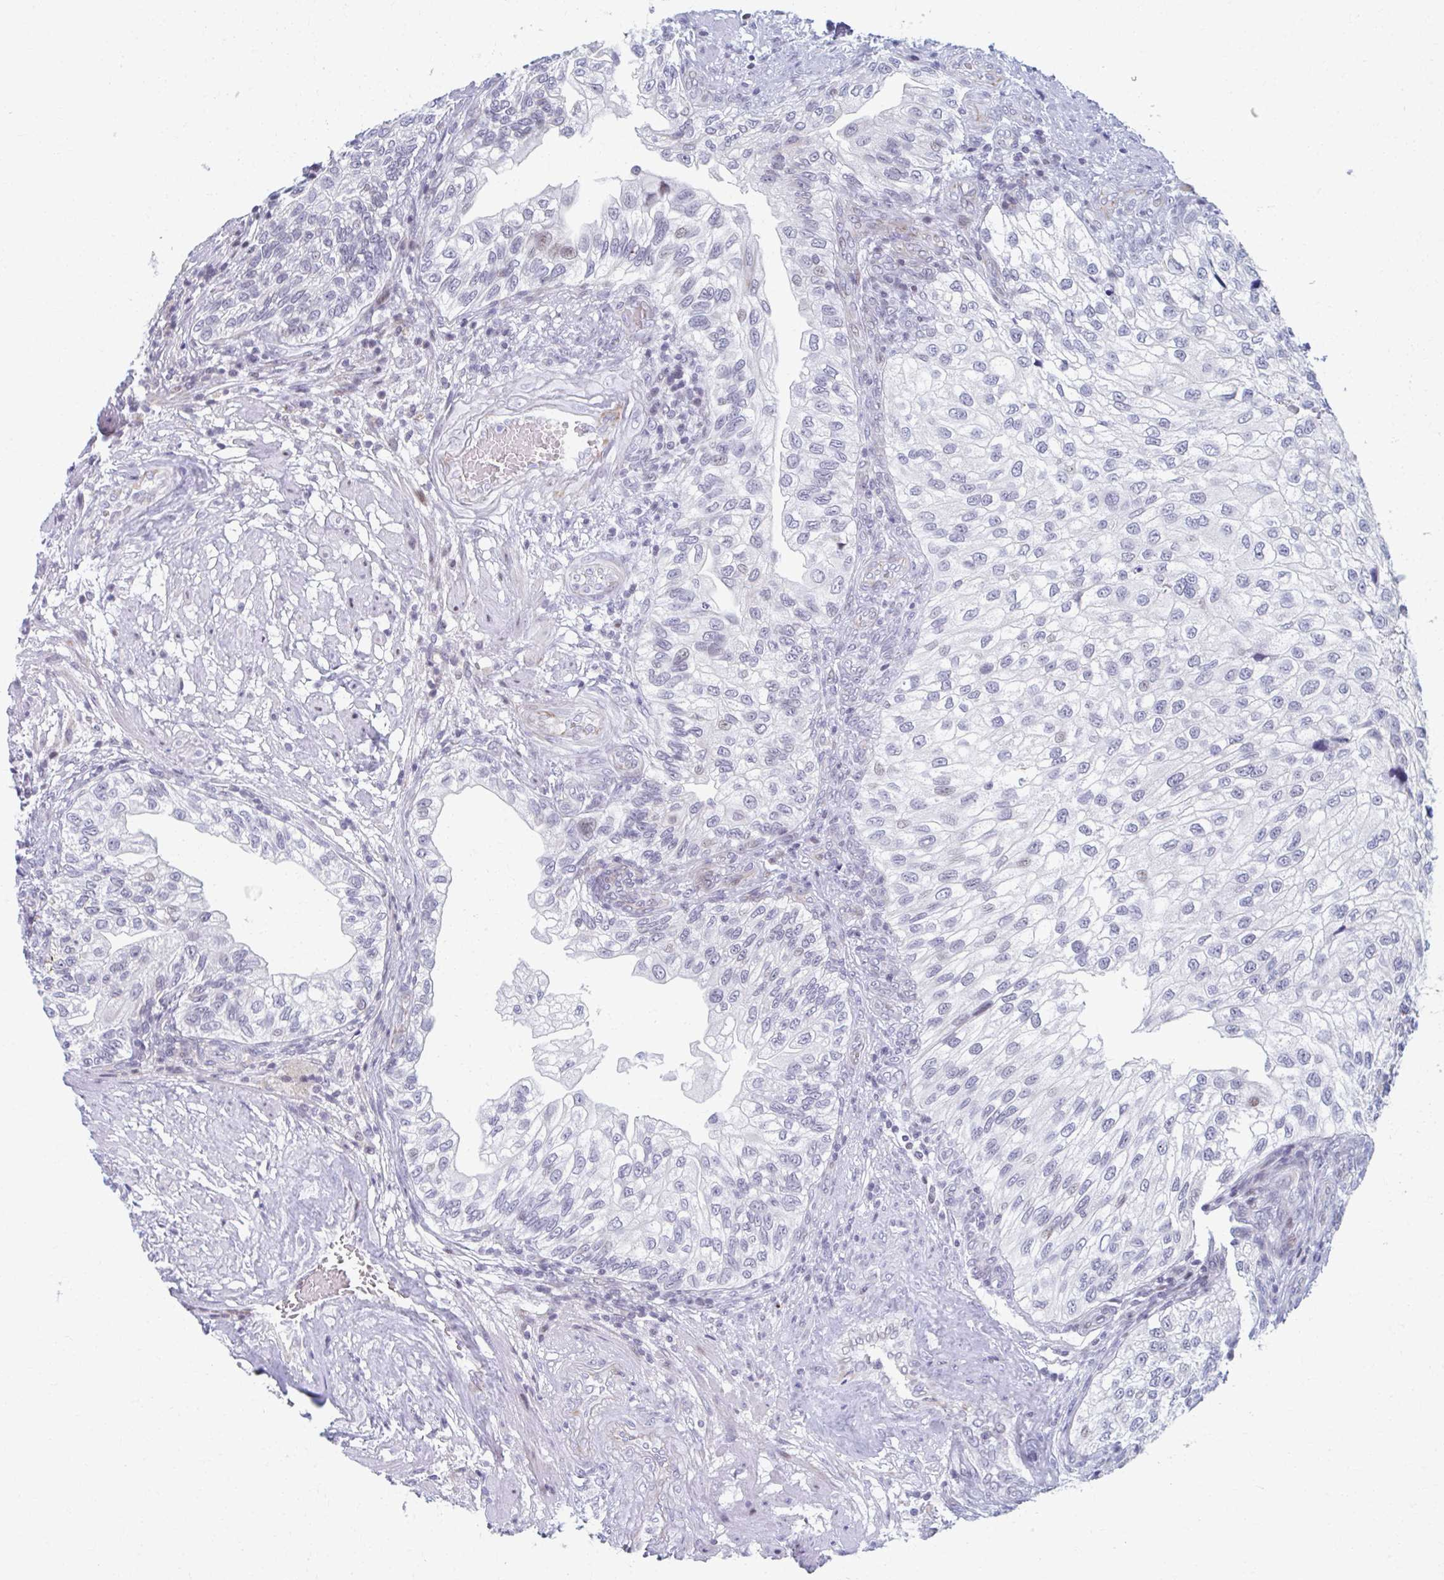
{"staining": {"intensity": "weak", "quantity": "<25%", "location": "nuclear"}, "tissue": "urothelial cancer", "cell_type": "Tumor cells", "image_type": "cancer", "snomed": [{"axis": "morphology", "description": "Urothelial carcinoma, NOS"}, {"axis": "topography", "description": "Urinary bladder"}], "caption": "This histopathology image is of transitional cell carcinoma stained with immunohistochemistry to label a protein in brown with the nuclei are counter-stained blue. There is no positivity in tumor cells. The staining is performed using DAB (3,3'-diaminobenzidine) brown chromogen with nuclei counter-stained in using hematoxylin.", "gene": "ABHD16B", "patient": {"sex": "male", "age": 87}}